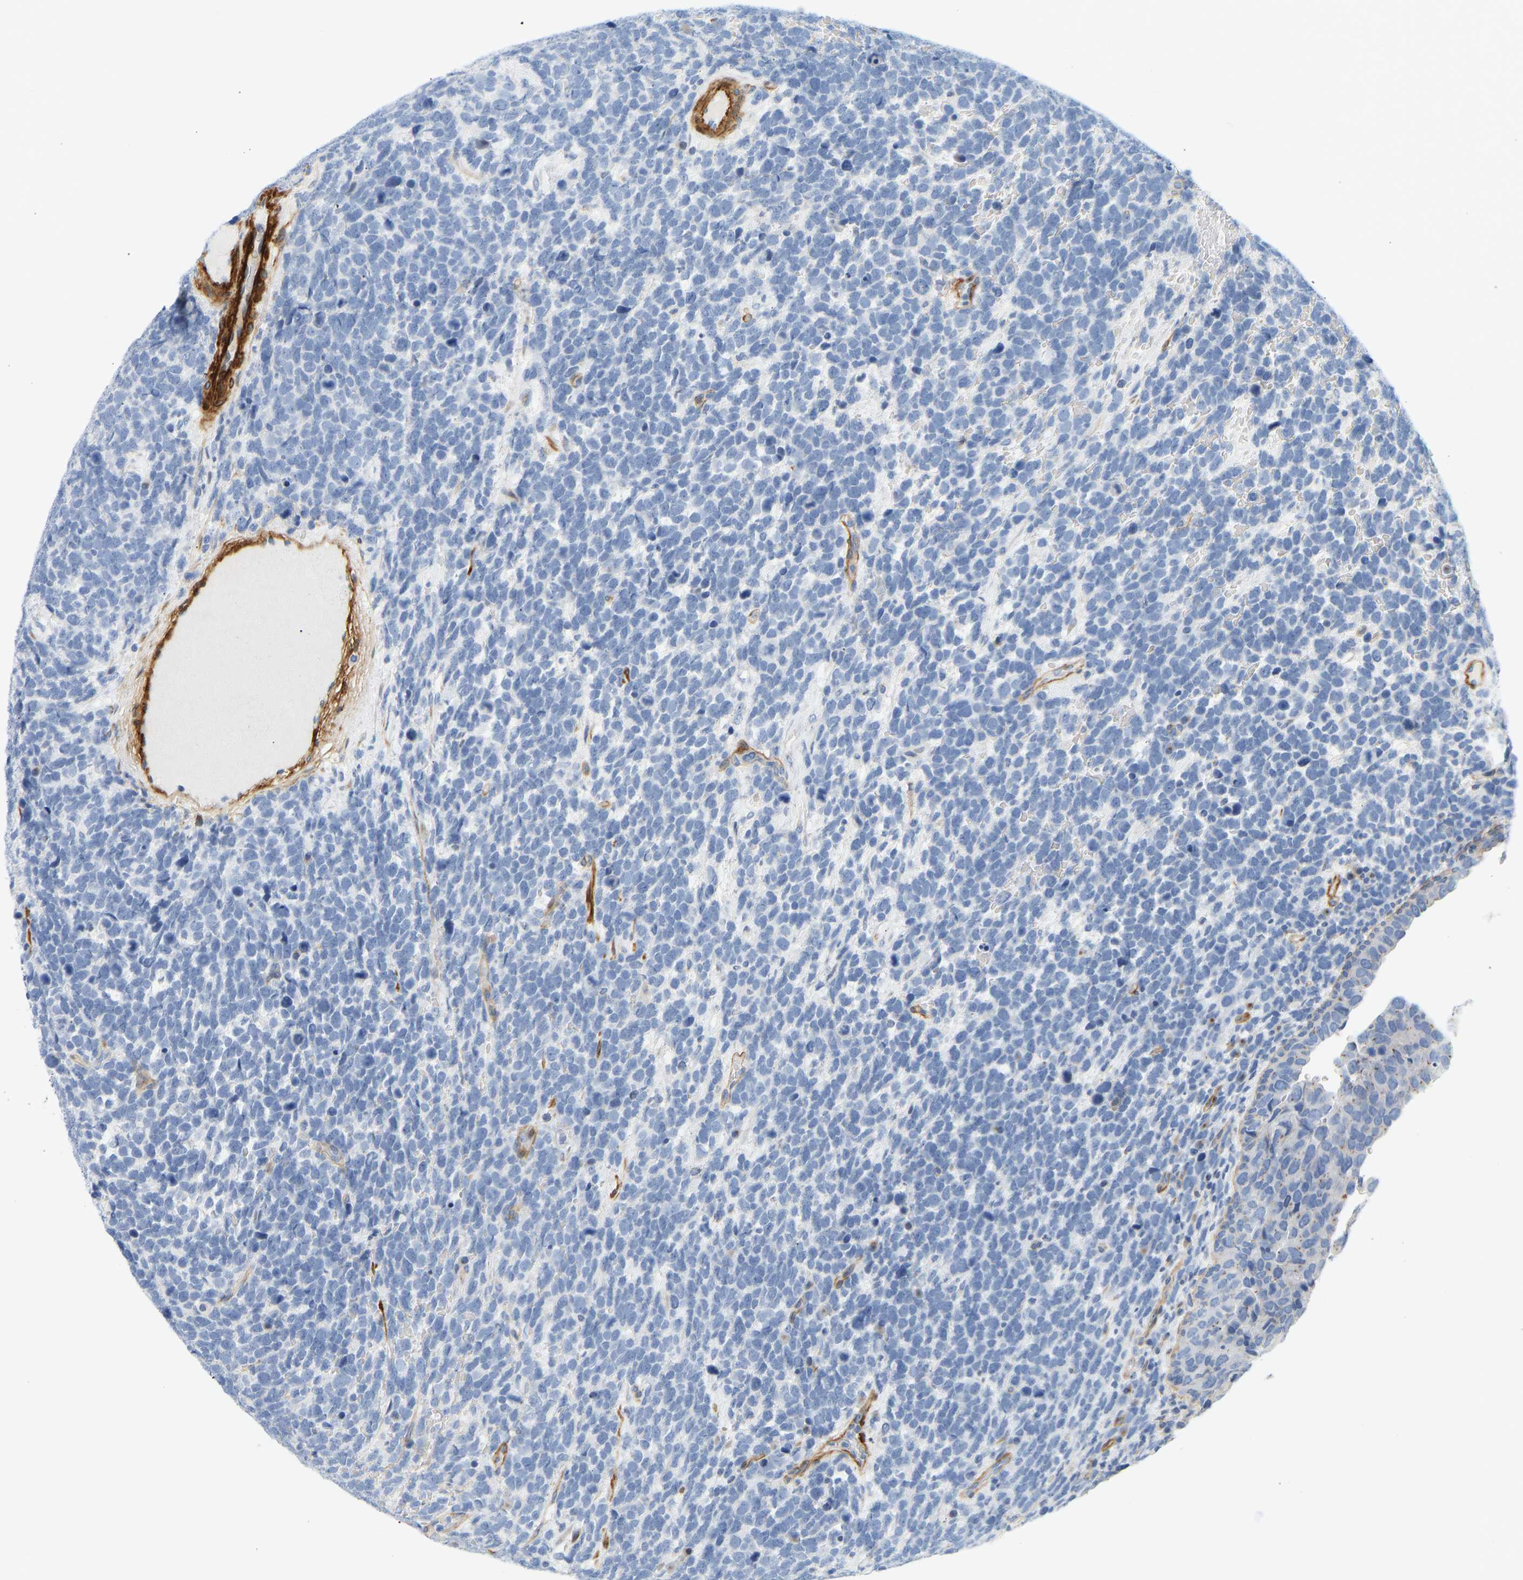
{"staining": {"intensity": "negative", "quantity": "none", "location": "none"}, "tissue": "urothelial cancer", "cell_type": "Tumor cells", "image_type": "cancer", "snomed": [{"axis": "morphology", "description": "Urothelial carcinoma, High grade"}, {"axis": "topography", "description": "Urinary bladder"}], "caption": "Immunohistochemical staining of urothelial cancer shows no significant staining in tumor cells.", "gene": "SLC30A7", "patient": {"sex": "female", "age": 82}}